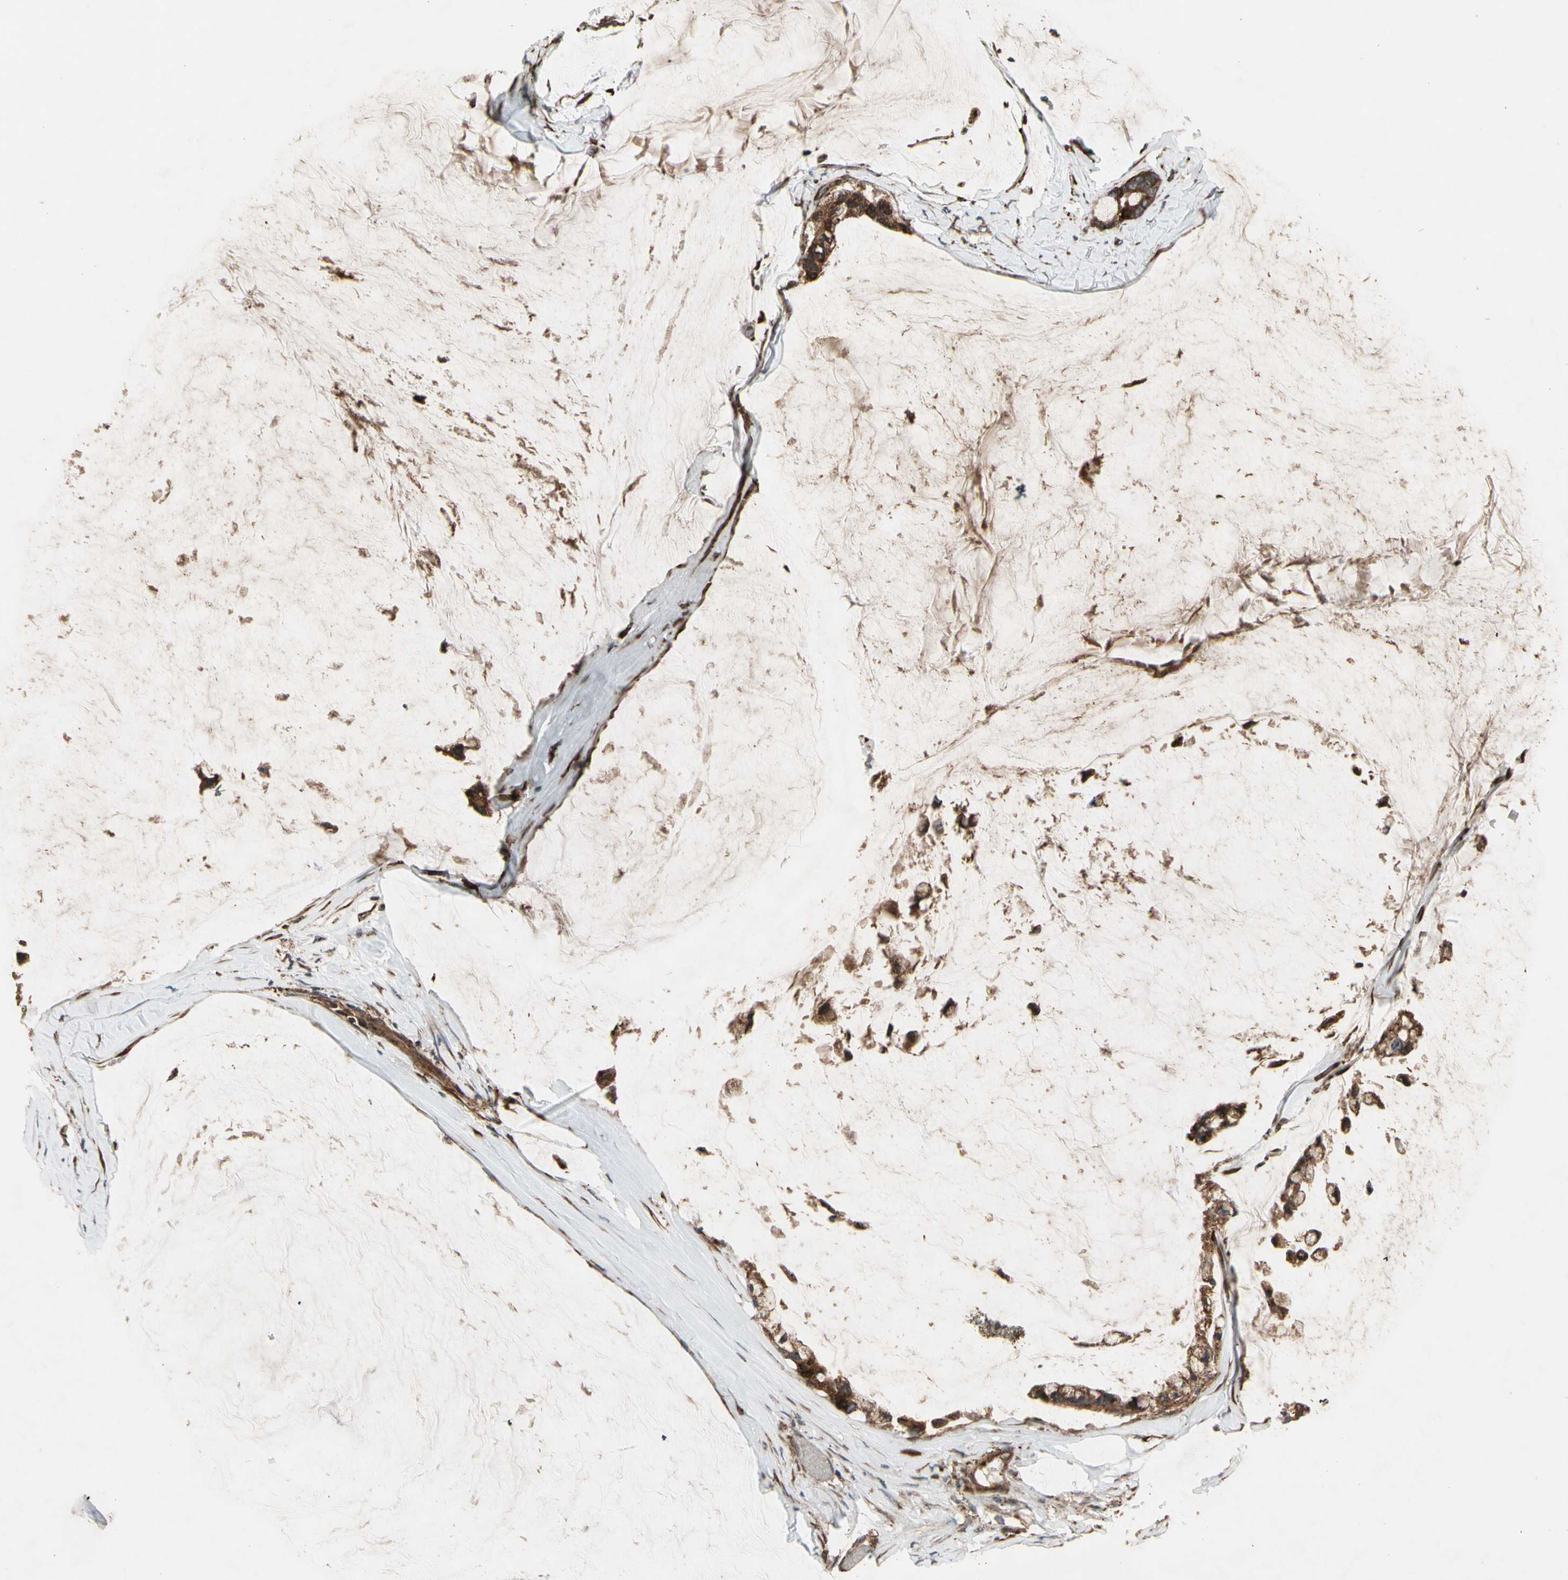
{"staining": {"intensity": "strong", "quantity": ">75%", "location": "cytoplasmic/membranous"}, "tissue": "ovarian cancer", "cell_type": "Tumor cells", "image_type": "cancer", "snomed": [{"axis": "morphology", "description": "Cystadenocarcinoma, mucinous, NOS"}, {"axis": "topography", "description": "Ovary"}], "caption": "Protein staining of ovarian cancer tissue exhibits strong cytoplasmic/membranous positivity in approximately >75% of tumor cells. (brown staining indicates protein expression, while blue staining denotes nuclei).", "gene": "SLC39A9", "patient": {"sex": "female", "age": 39}}